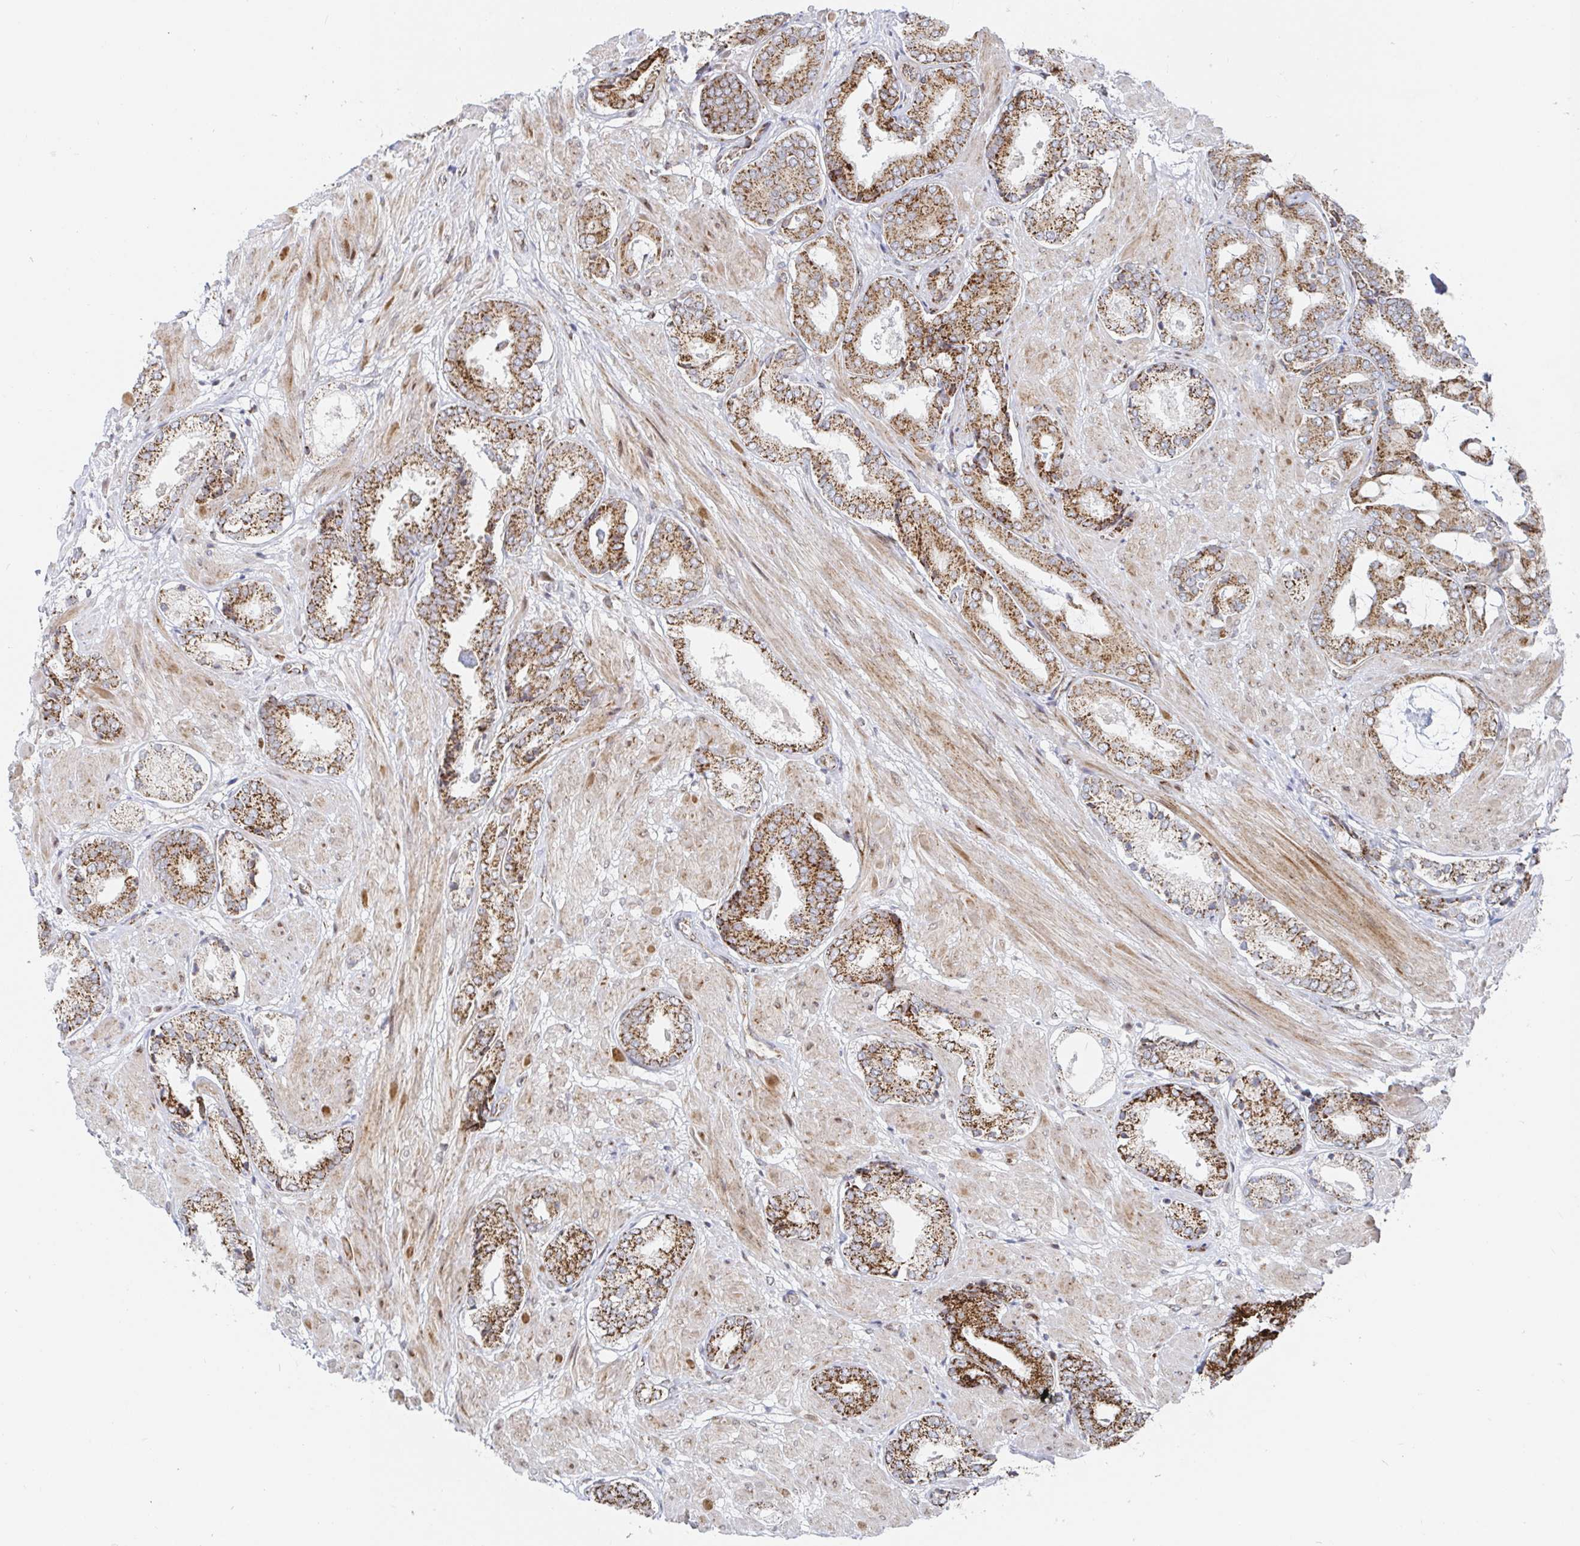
{"staining": {"intensity": "strong", "quantity": ">75%", "location": "cytoplasmic/membranous"}, "tissue": "prostate cancer", "cell_type": "Tumor cells", "image_type": "cancer", "snomed": [{"axis": "morphology", "description": "Adenocarcinoma, High grade"}, {"axis": "topography", "description": "Prostate"}], "caption": "Protein expression analysis of human high-grade adenocarcinoma (prostate) reveals strong cytoplasmic/membranous expression in approximately >75% of tumor cells.", "gene": "STARD8", "patient": {"sex": "male", "age": 56}}